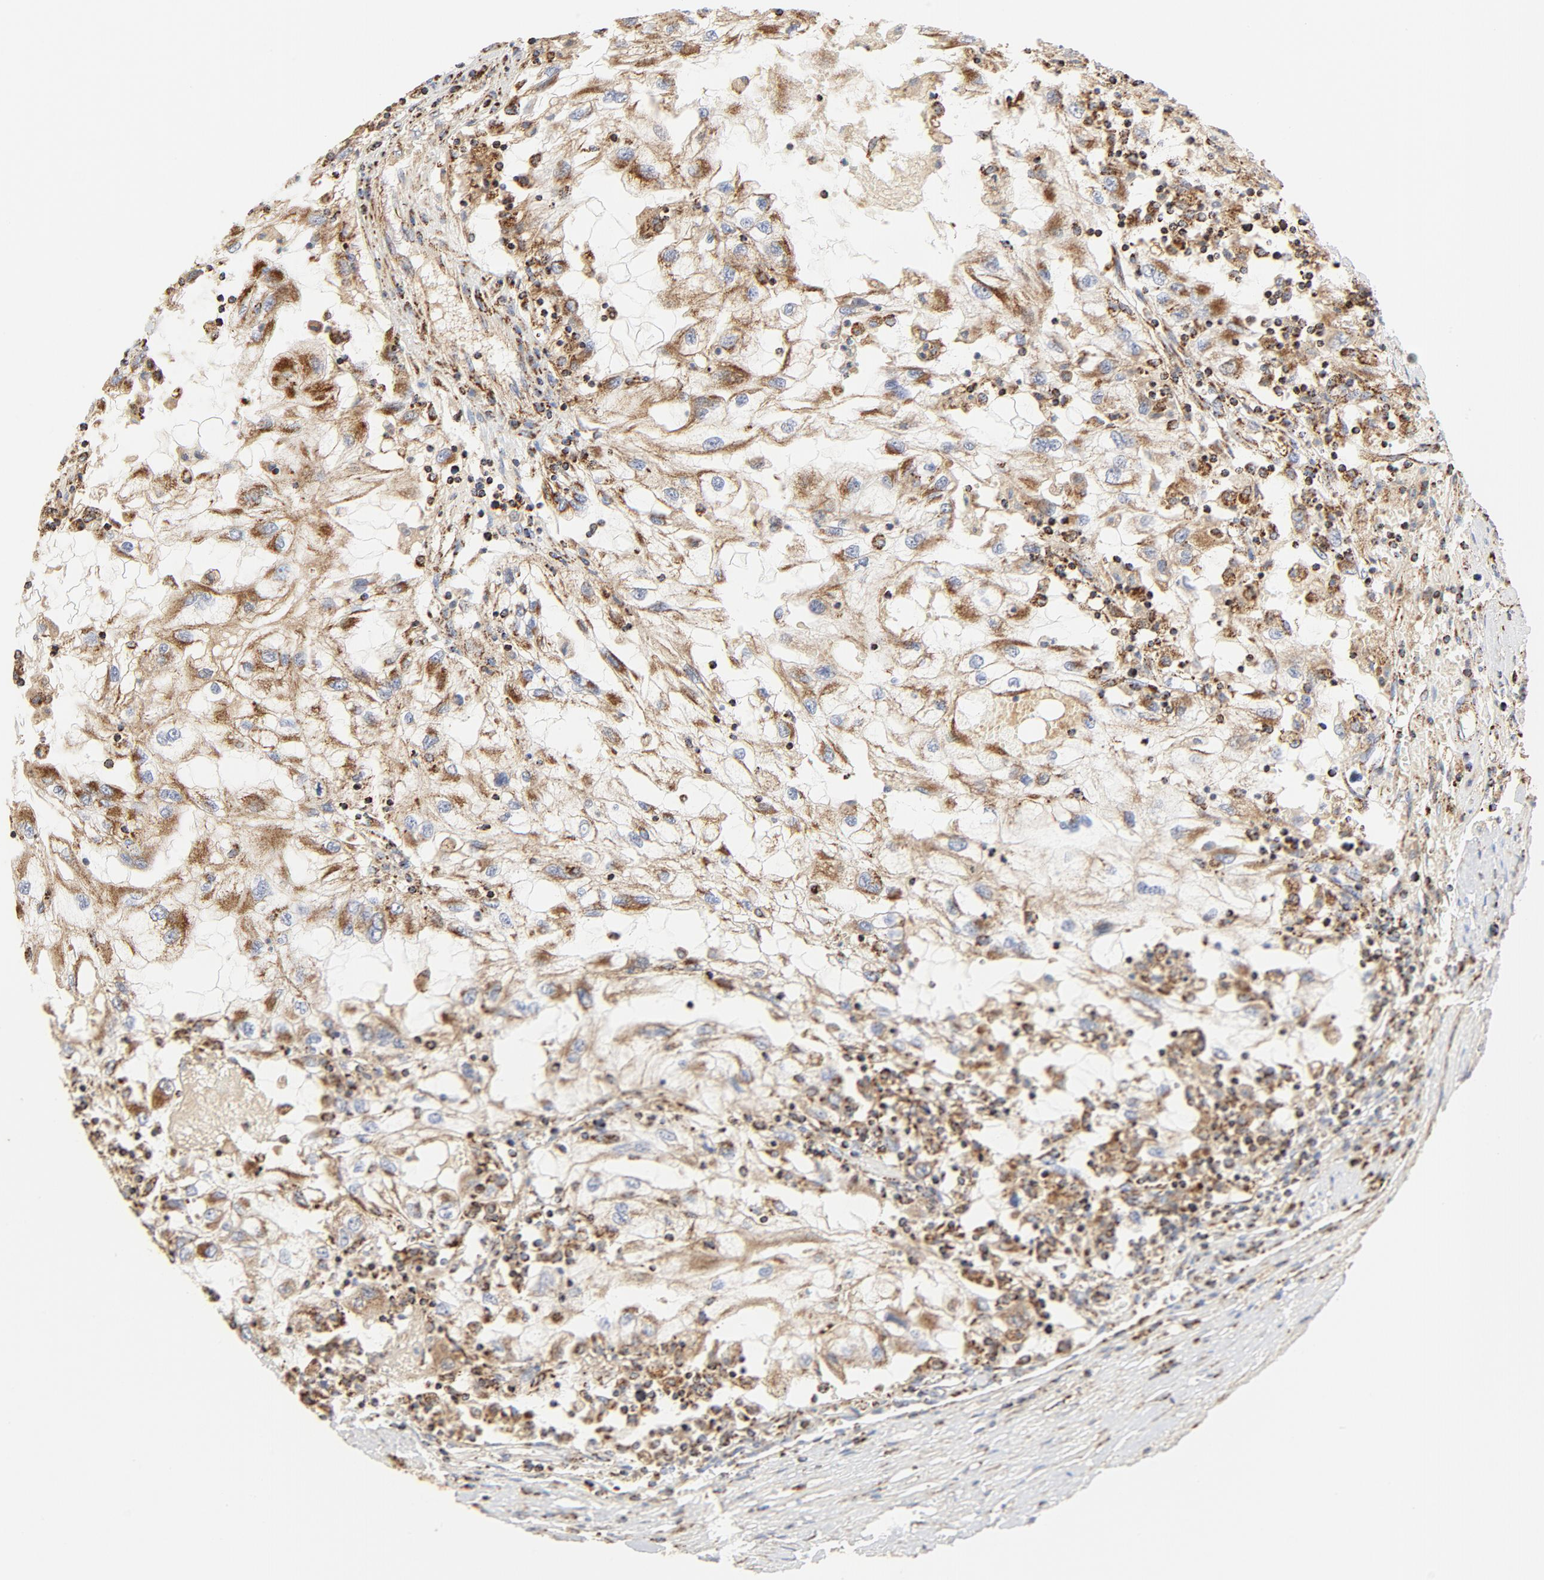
{"staining": {"intensity": "moderate", "quantity": ">75%", "location": "cytoplasmic/membranous"}, "tissue": "renal cancer", "cell_type": "Tumor cells", "image_type": "cancer", "snomed": [{"axis": "morphology", "description": "Normal tissue, NOS"}, {"axis": "morphology", "description": "Adenocarcinoma, NOS"}, {"axis": "topography", "description": "Kidney"}], "caption": "Tumor cells exhibit medium levels of moderate cytoplasmic/membranous staining in approximately >75% of cells in renal cancer. Using DAB (brown) and hematoxylin (blue) stains, captured at high magnification using brightfield microscopy.", "gene": "PCNX4", "patient": {"sex": "male", "age": 71}}